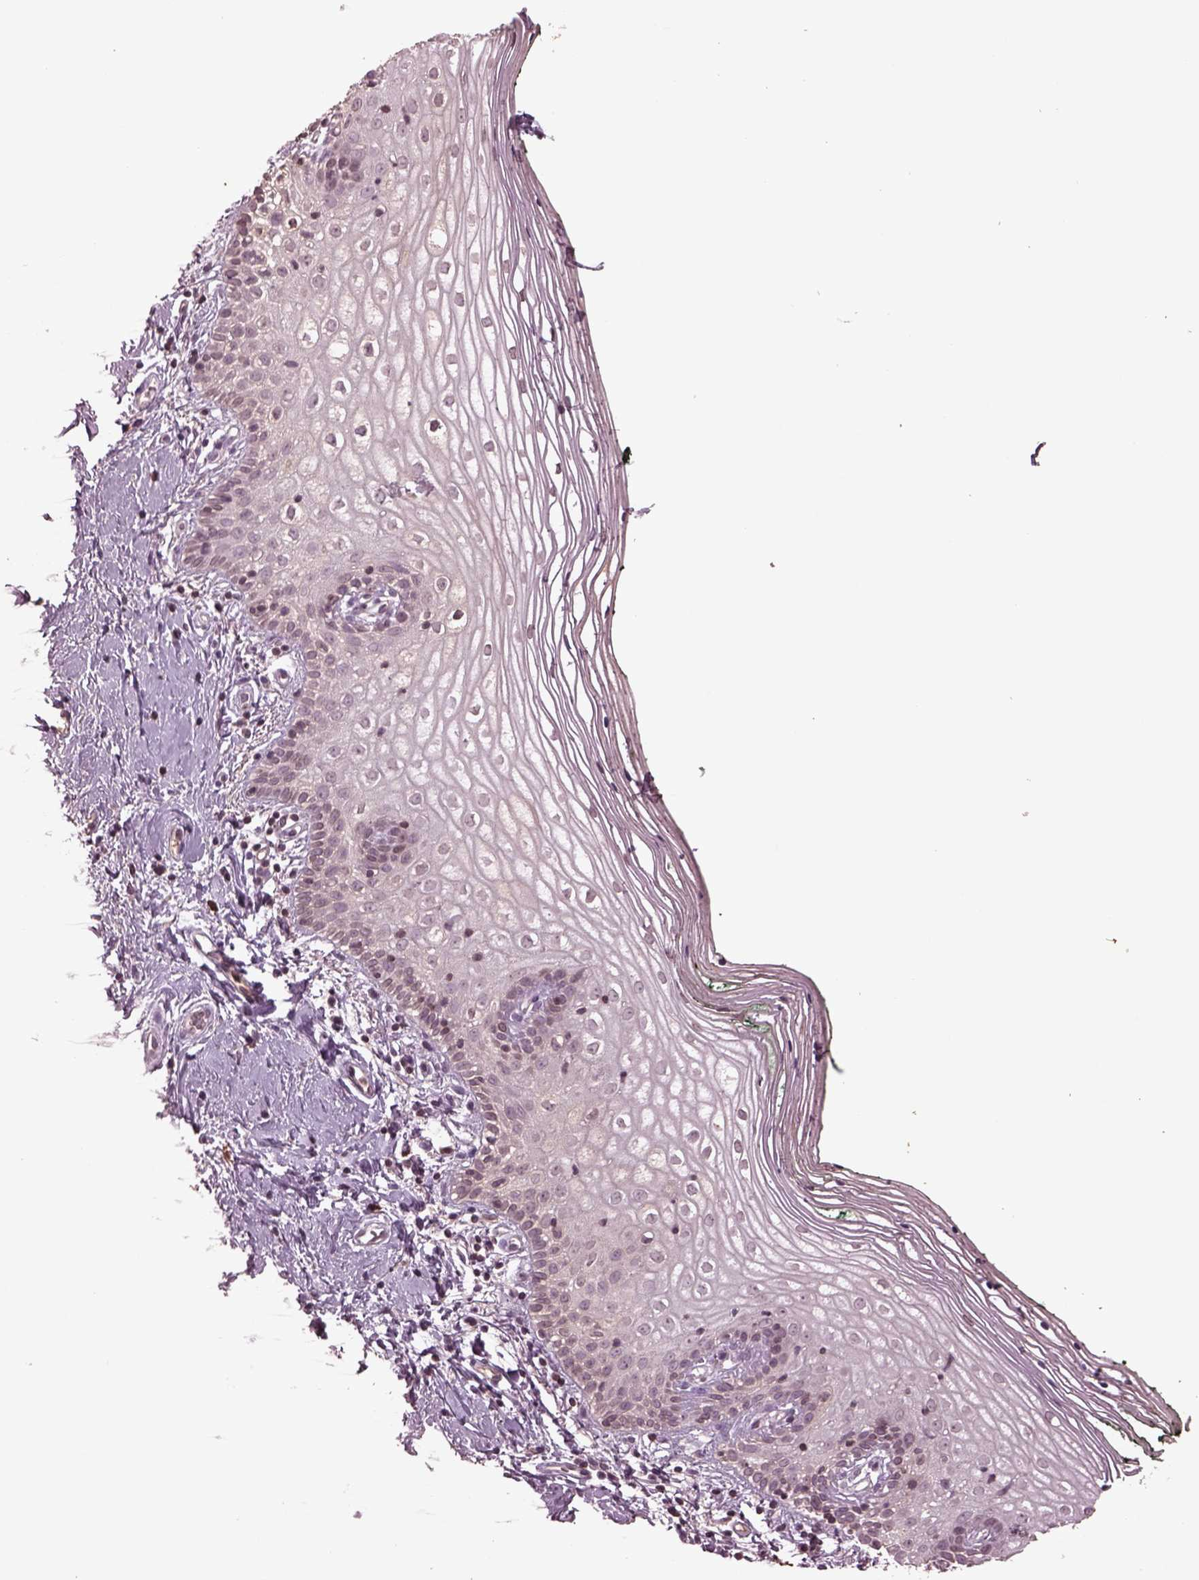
{"staining": {"intensity": "negative", "quantity": "none", "location": "none"}, "tissue": "vagina", "cell_type": "Squamous epithelial cells", "image_type": "normal", "snomed": [{"axis": "morphology", "description": "Normal tissue, NOS"}, {"axis": "topography", "description": "Vagina"}], "caption": "DAB immunohistochemical staining of benign human vagina reveals no significant staining in squamous epithelial cells. (Brightfield microscopy of DAB IHC at high magnification).", "gene": "PTX4", "patient": {"sex": "female", "age": 47}}